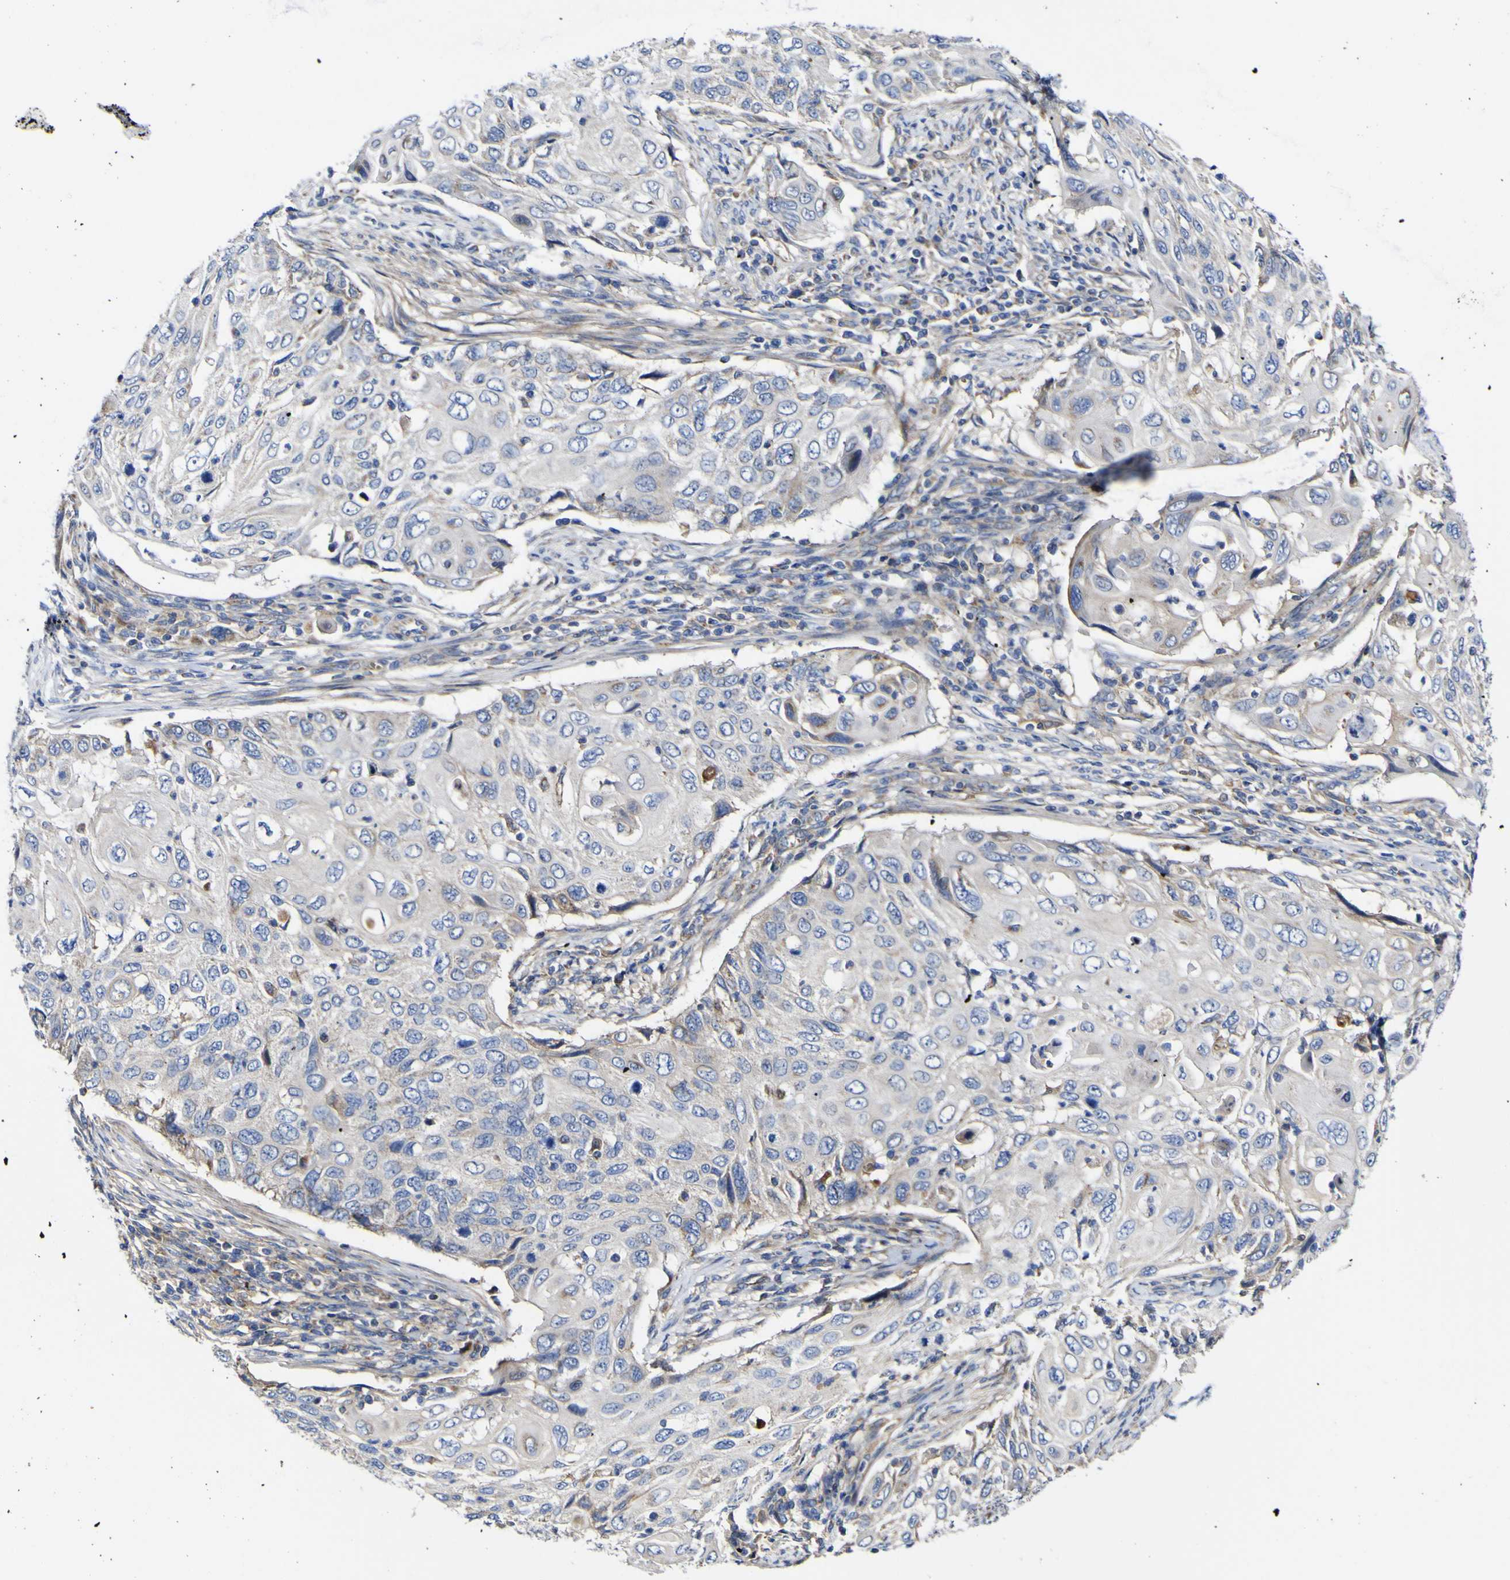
{"staining": {"intensity": "weak", "quantity": "<25%", "location": "cytoplasmic/membranous"}, "tissue": "cervical cancer", "cell_type": "Tumor cells", "image_type": "cancer", "snomed": [{"axis": "morphology", "description": "Squamous cell carcinoma, NOS"}, {"axis": "topography", "description": "Cervix"}], "caption": "The immunohistochemistry image has no significant staining in tumor cells of squamous cell carcinoma (cervical) tissue.", "gene": "CCDC90B", "patient": {"sex": "female", "age": 70}}